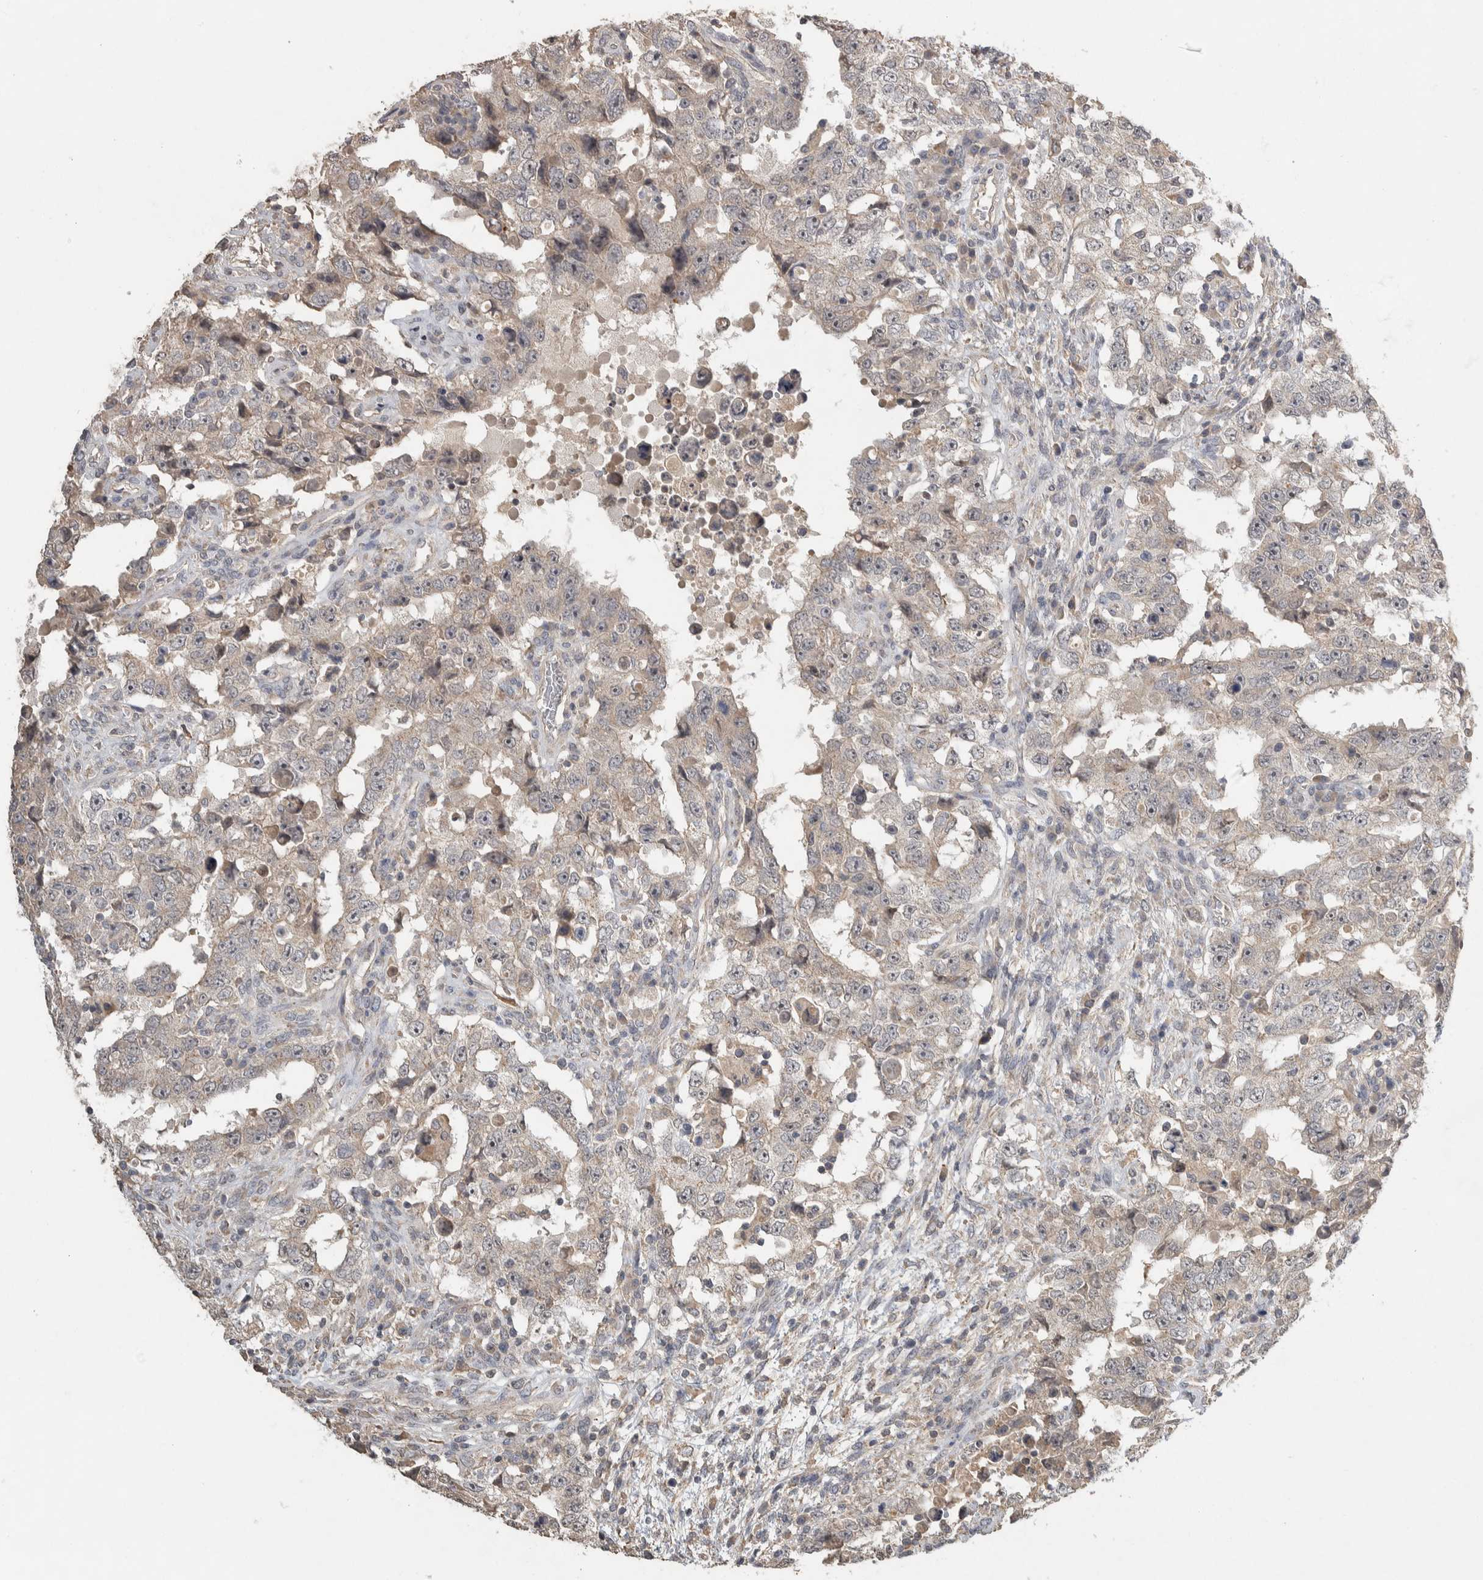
{"staining": {"intensity": "weak", "quantity": "<25%", "location": "cytoplasmic/membranous"}, "tissue": "testis cancer", "cell_type": "Tumor cells", "image_type": "cancer", "snomed": [{"axis": "morphology", "description": "Carcinoma, Embryonal, NOS"}, {"axis": "topography", "description": "Testis"}], "caption": "Testis cancer (embryonal carcinoma) was stained to show a protein in brown. There is no significant staining in tumor cells.", "gene": "EIF3H", "patient": {"sex": "male", "age": 26}}